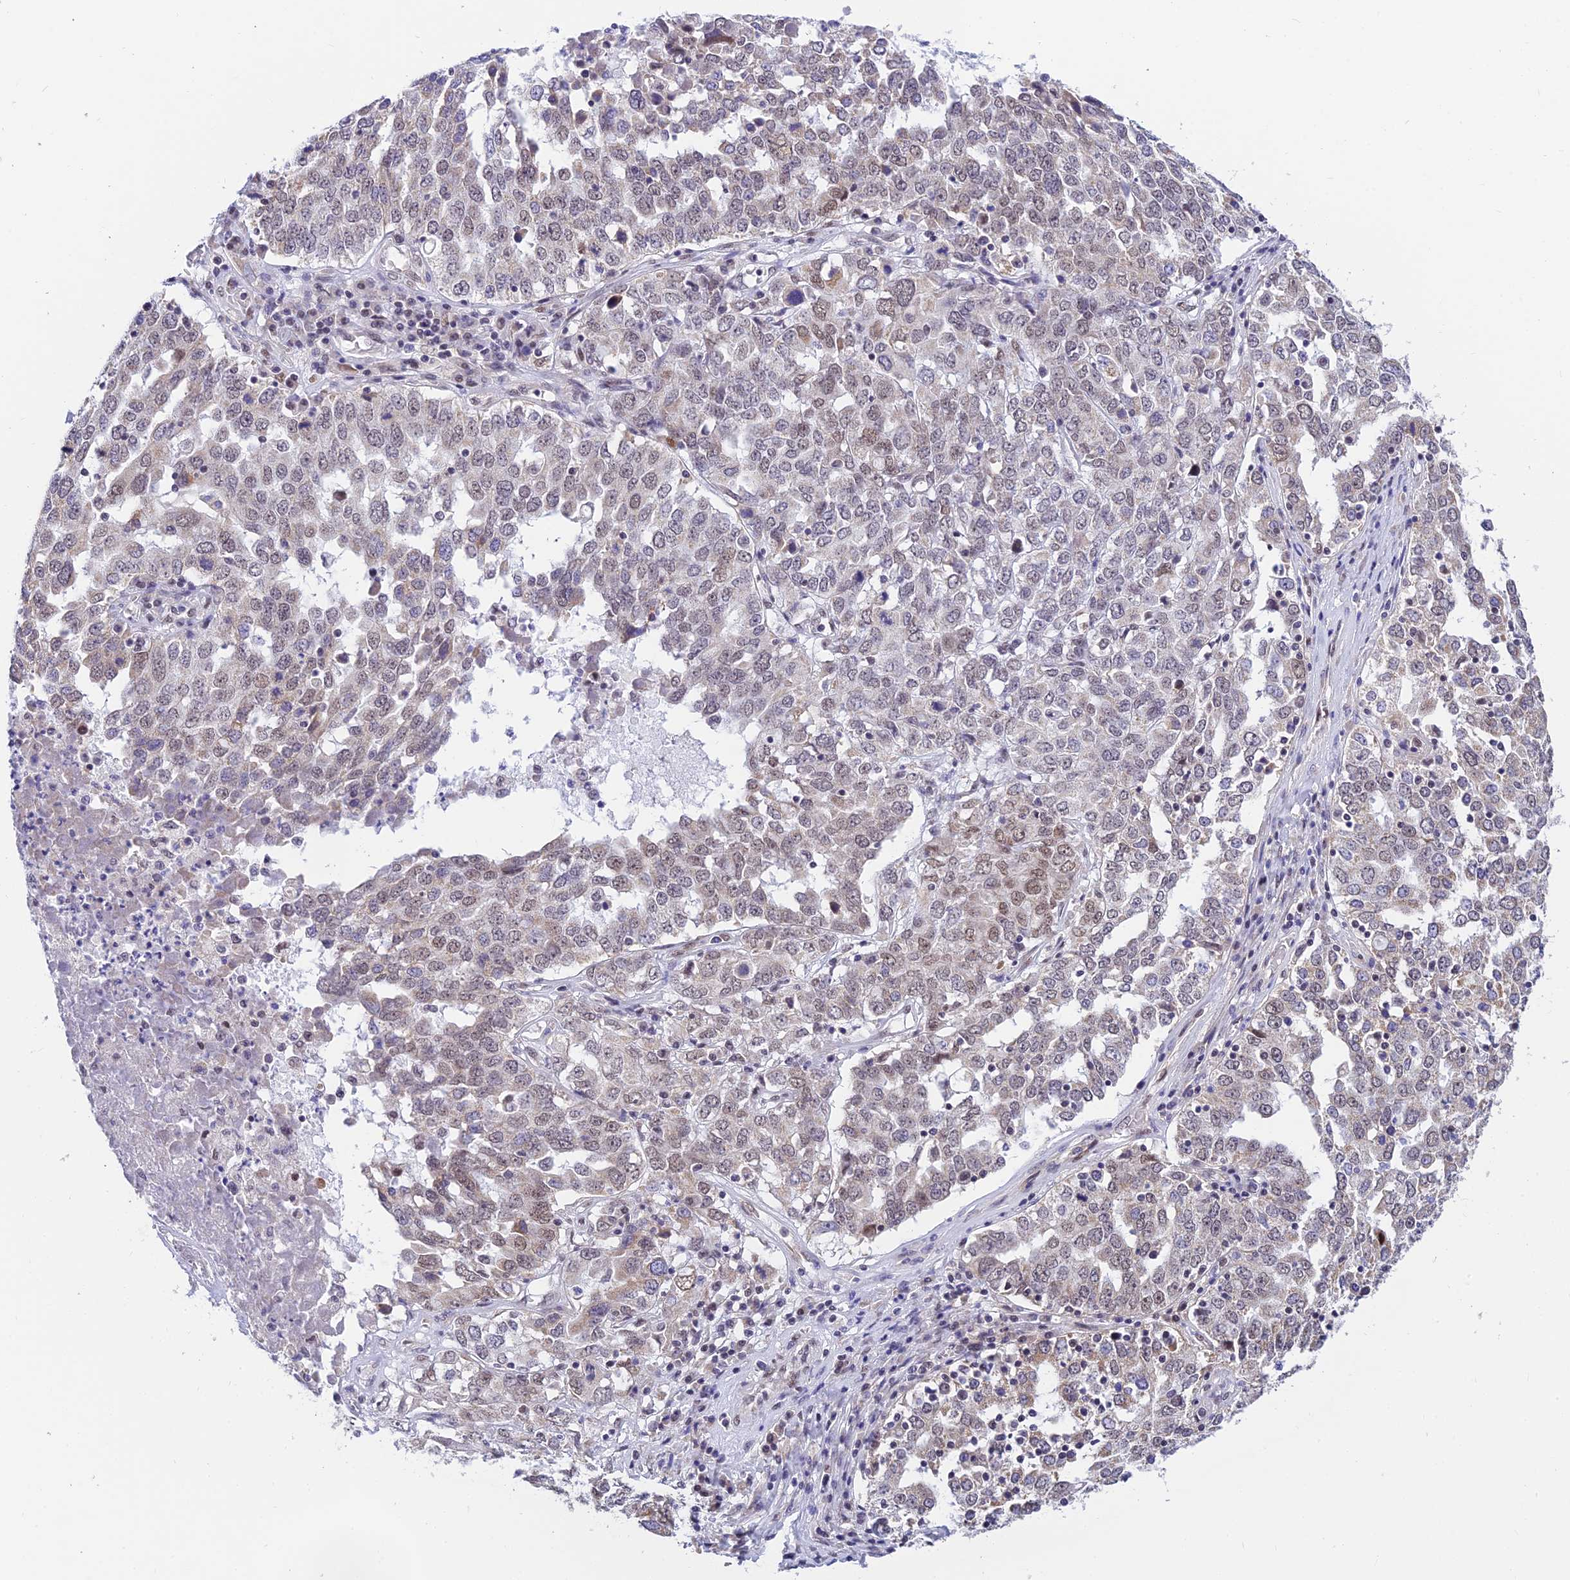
{"staining": {"intensity": "weak", "quantity": "25%-75%", "location": "nuclear"}, "tissue": "ovarian cancer", "cell_type": "Tumor cells", "image_type": "cancer", "snomed": [{"axis": "morphology", "description": "Carcinoma, endometroid"}, {"axis": "topography", "description": "Ovary"}], "caption": "Human ovarian endometroid carcinoma stained with a brown dye exhibits weak nuclear positive positivity in approximately 25%-75% of tumor cells.", "gene": "C2orf49", "patient": {"sex": "female", "age": 62}}